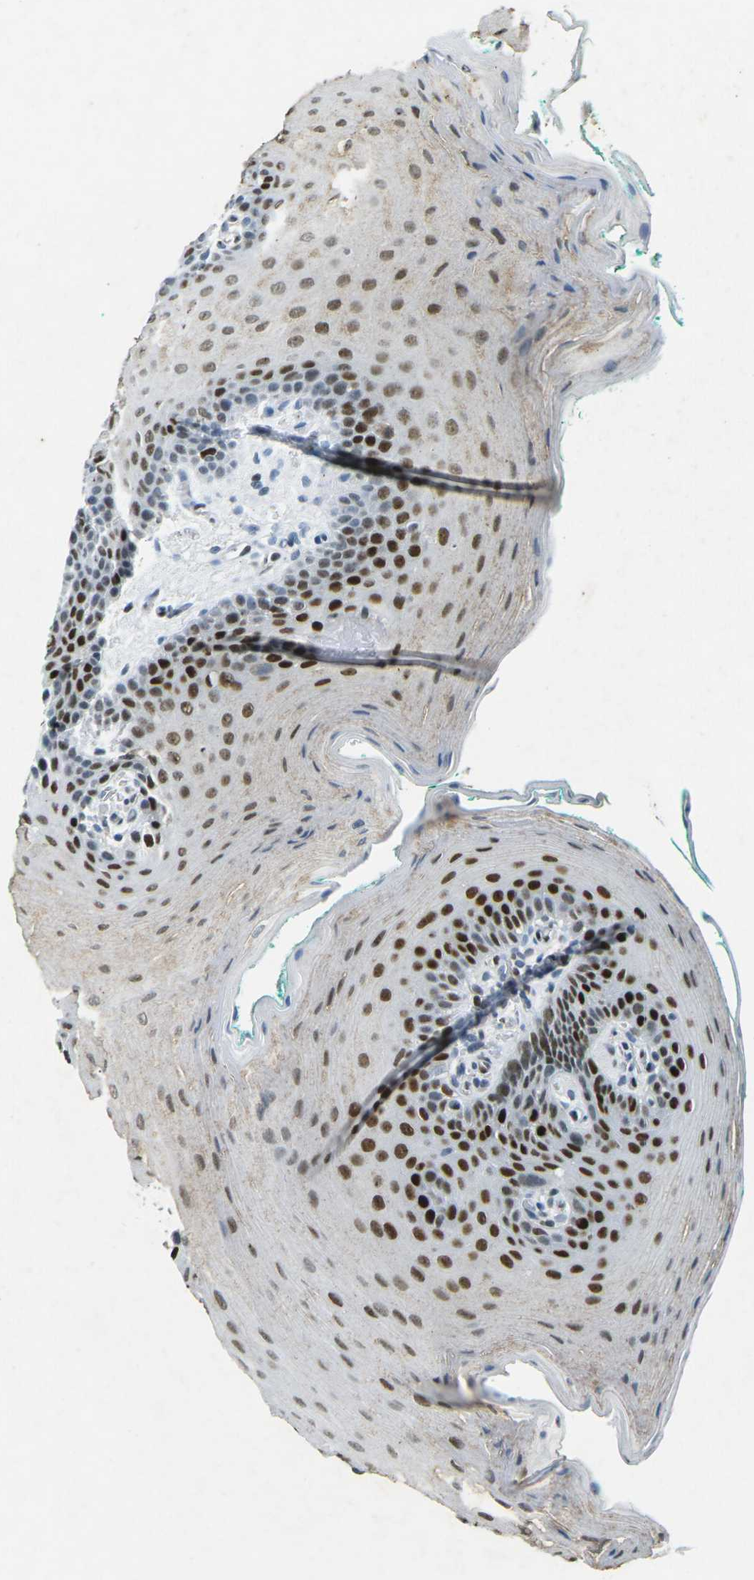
{"staining": {"intensity": "strong", "quantity": ">75%", "location": "nuclear"}, "tissue": "oral mucosa", "cell_type": "Squamous epithelial cells", "image_type": "normal", "snomed": [{"axis": "morphology", "description": "Normal tissue, NOS"}, {"axis": "topography", "description": "Oral tissue"}], "caption": "A brown stain shows strong nuclear expression of a protein in squamous epithelial cells of unremarkable oral mucosa.", "gene": "RB1", "patient": {"sex": "male", "age": 58}}